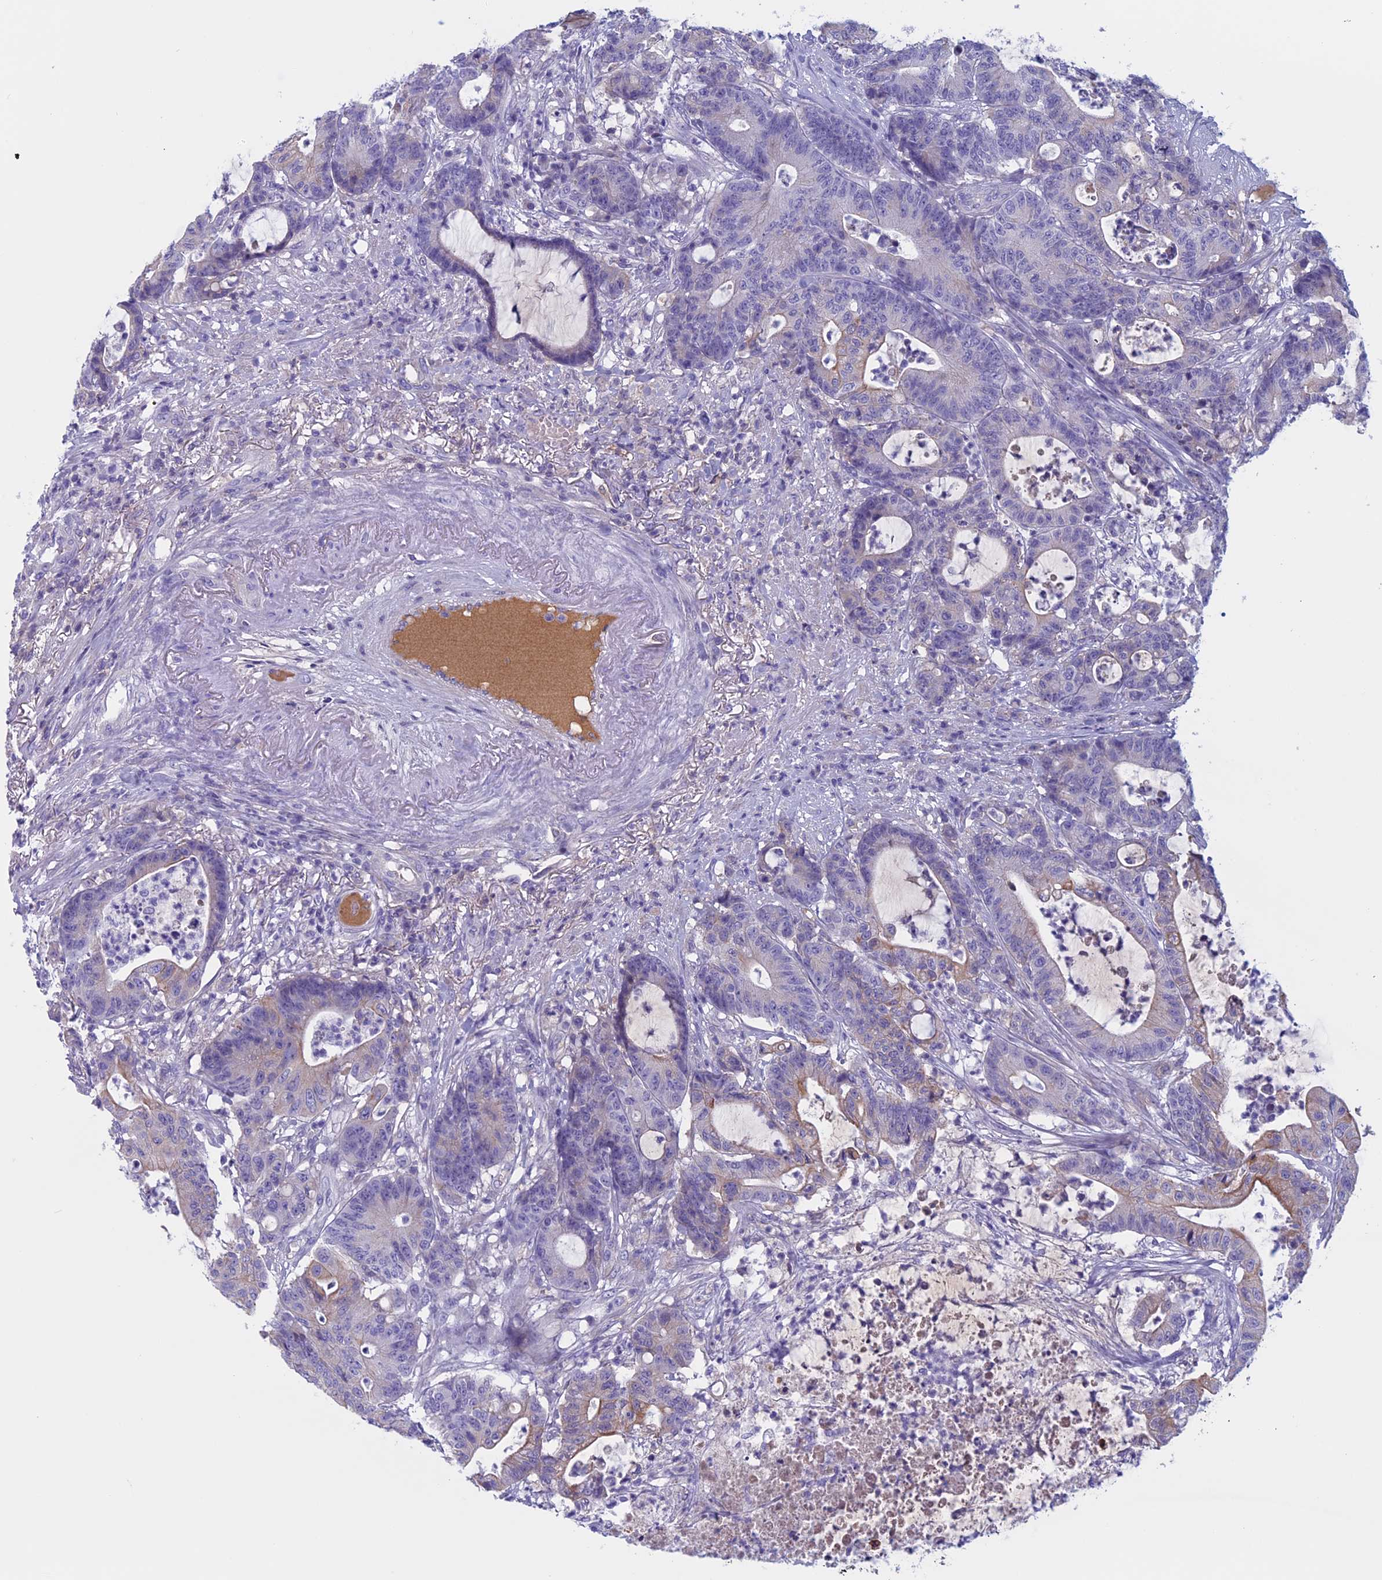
{"staining": {"intensity": "weak", "quantity": "<25%", "location": "cytoplasmic/membranous"}, "tissue": "colorectal cancer", "cell_type": "Tumor cells", "image_type": "cancer", "snomed": [{"axis": "morphology", "description": "Adenocarcinoma, NOS"}, {"axis": "topography", "description": "Colon"}], "caption": "Immunohistochemistry image of colorectal cancer stained for a protein (brown), which demonstrates no positivity in tumor cells.", "gene": "ANGPTL2", "patient": {"sex": "female", "age": 84}}